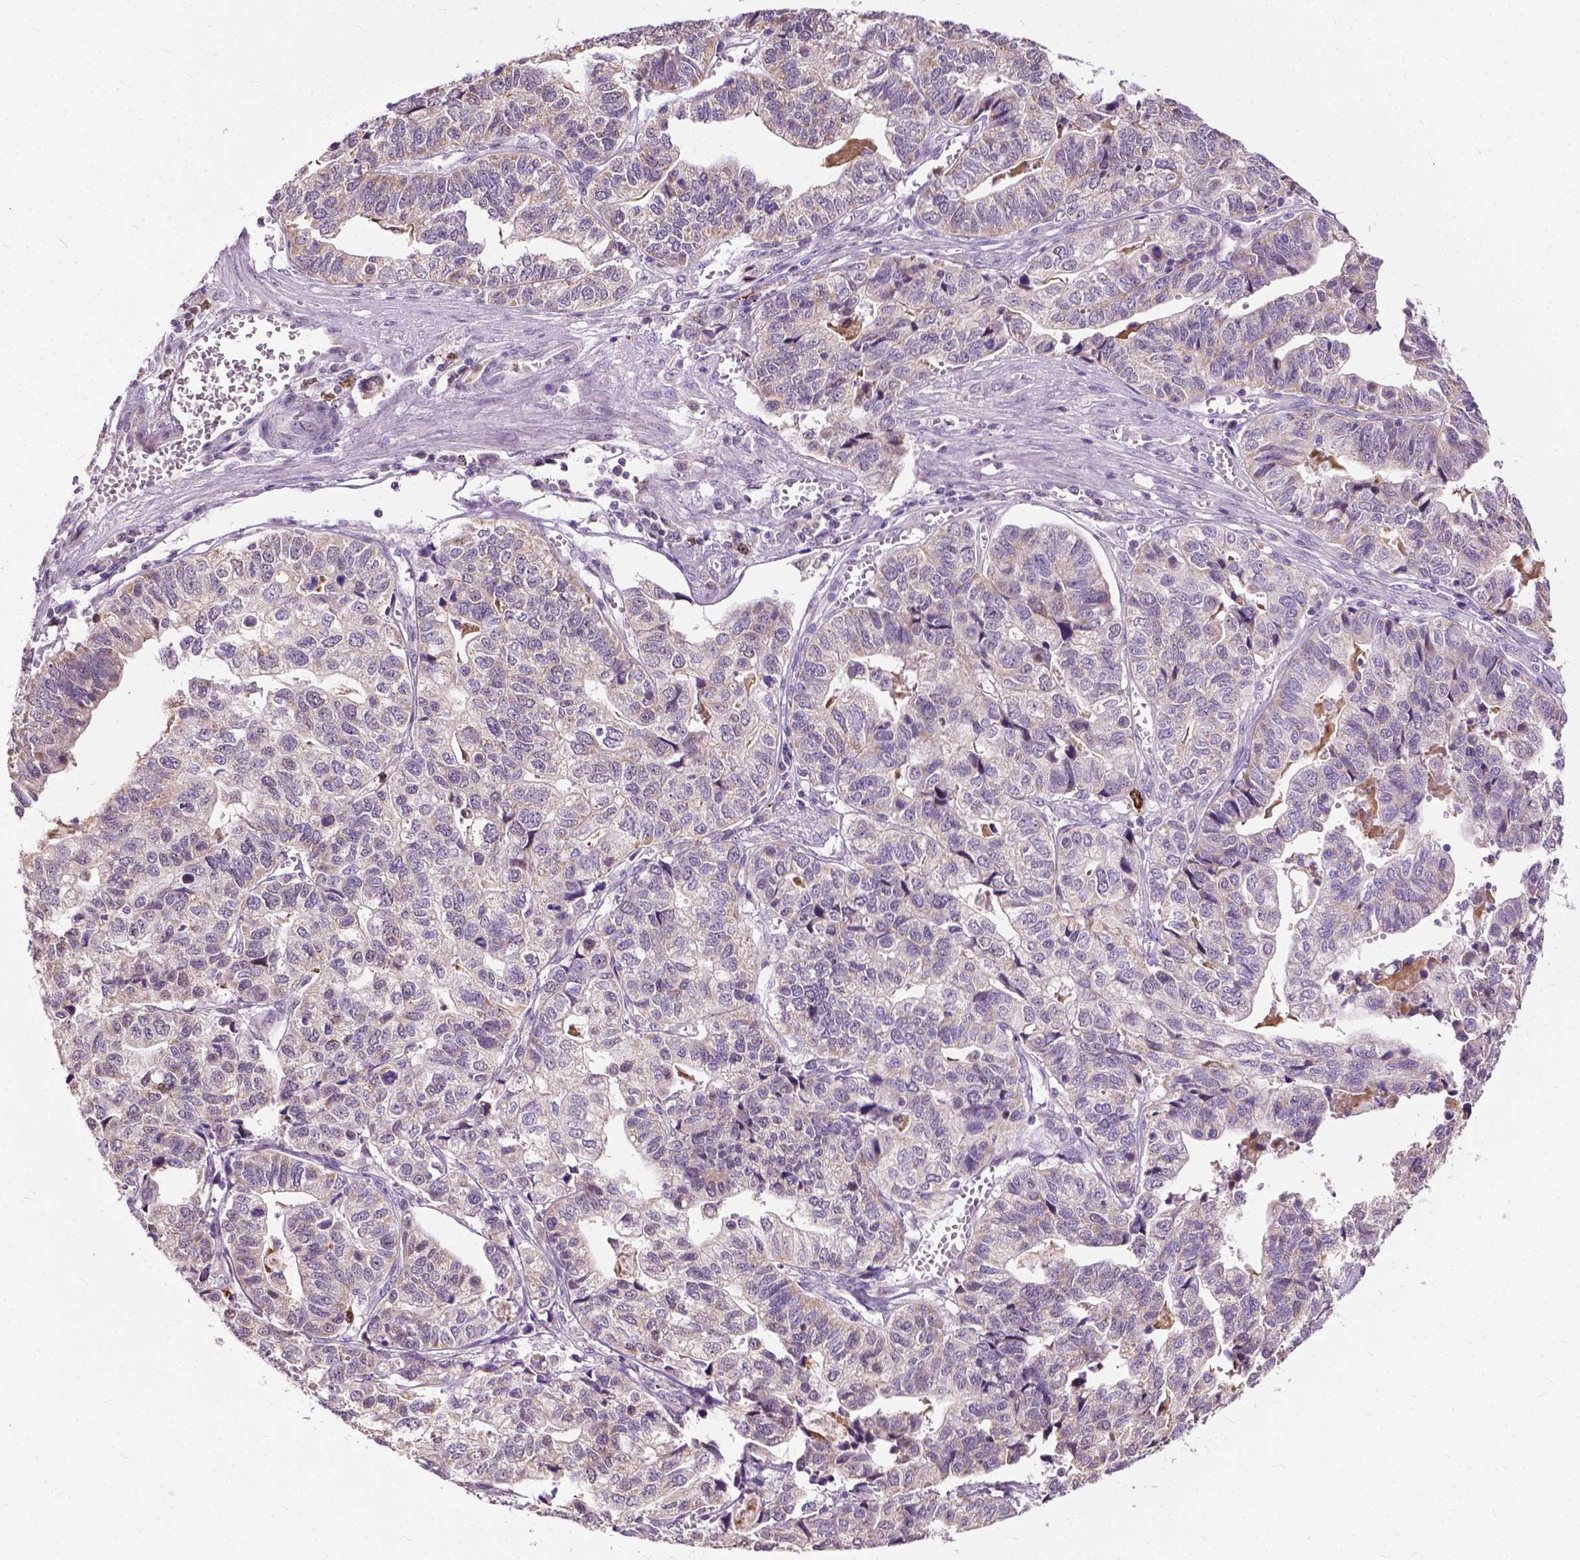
{"staining": {"intensity": "negative", "quantity": "none", "location": "none"}, "tissue": "stomach cancer", "cell_type": "Tumor cells", "image_type": "cancer", "snomed": [{"axis": "morphology", "description": "Adenocarcinoma, NOS"}, {"axis": "topography", "description": "Stomach, upper"}], "caption": "A photomicrograph of human stomach adenocarcinoma is negative for staining in tumor cells.", "gene": "TTC9B", "patient": {"sex": "female", "age": 67}}